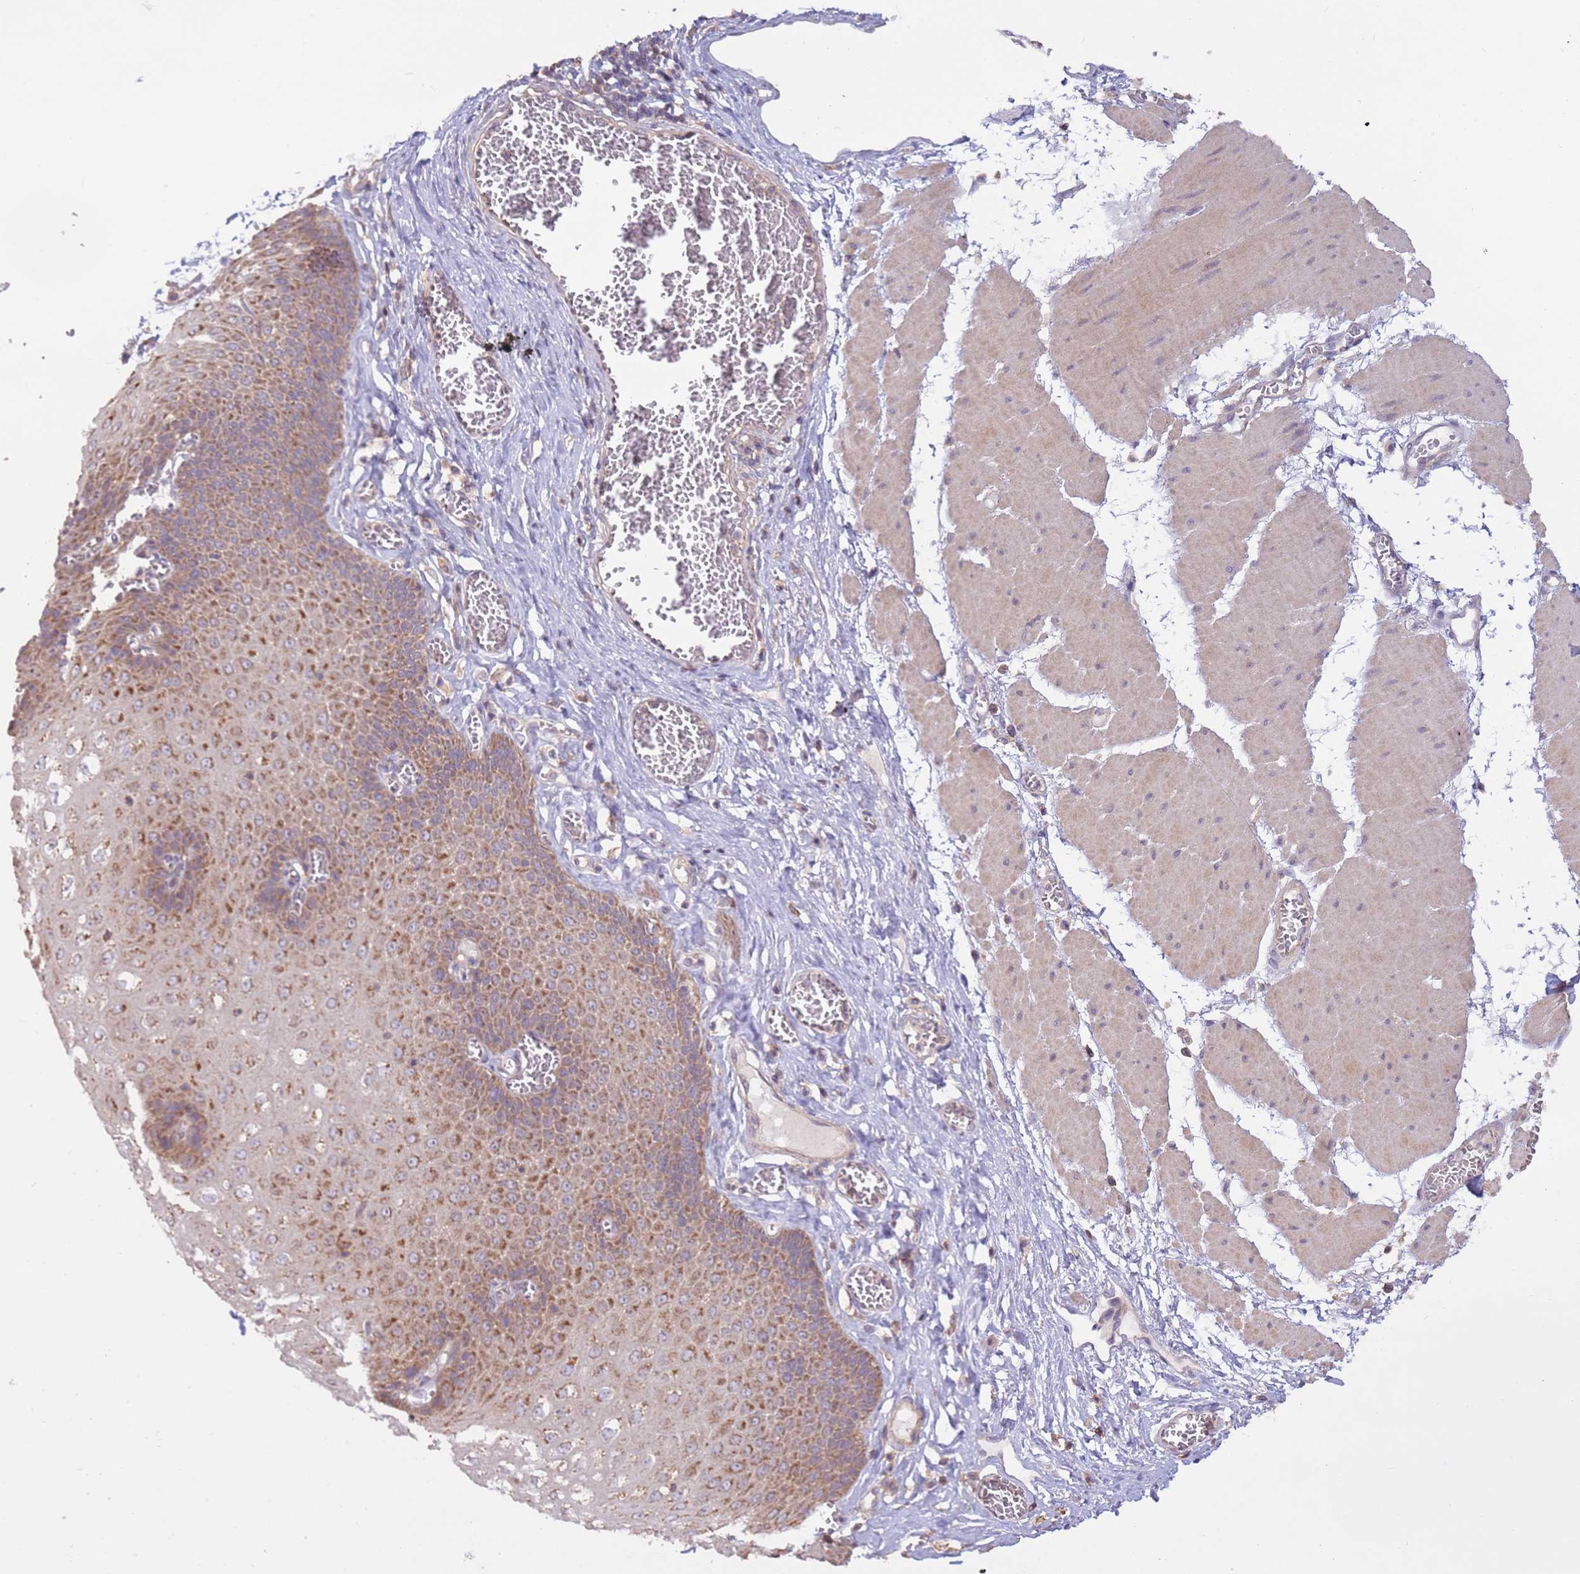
{"staining": {"intensity": "moderate", "quantity": ">75%", "location": "cytoplasmic/membranous"}, "tissue": "esophagus", "cell_type": "Squamous epithelial cells", "image_type": "normal", "snomed": [{"axis": "morphology", "description": "Normal tissue, NOS"}, {"axis": "topography", "description": "Esophagus"}], "caption": "Protein positivity by immunohistochemistry (IHC) exhibits moderate cytoplasmic/membranous positivity in about >75% of squamous epithelial cells in benign esophagus.", "gene": "EVA1B", "patient": {"sex": "male", "age": 60}}